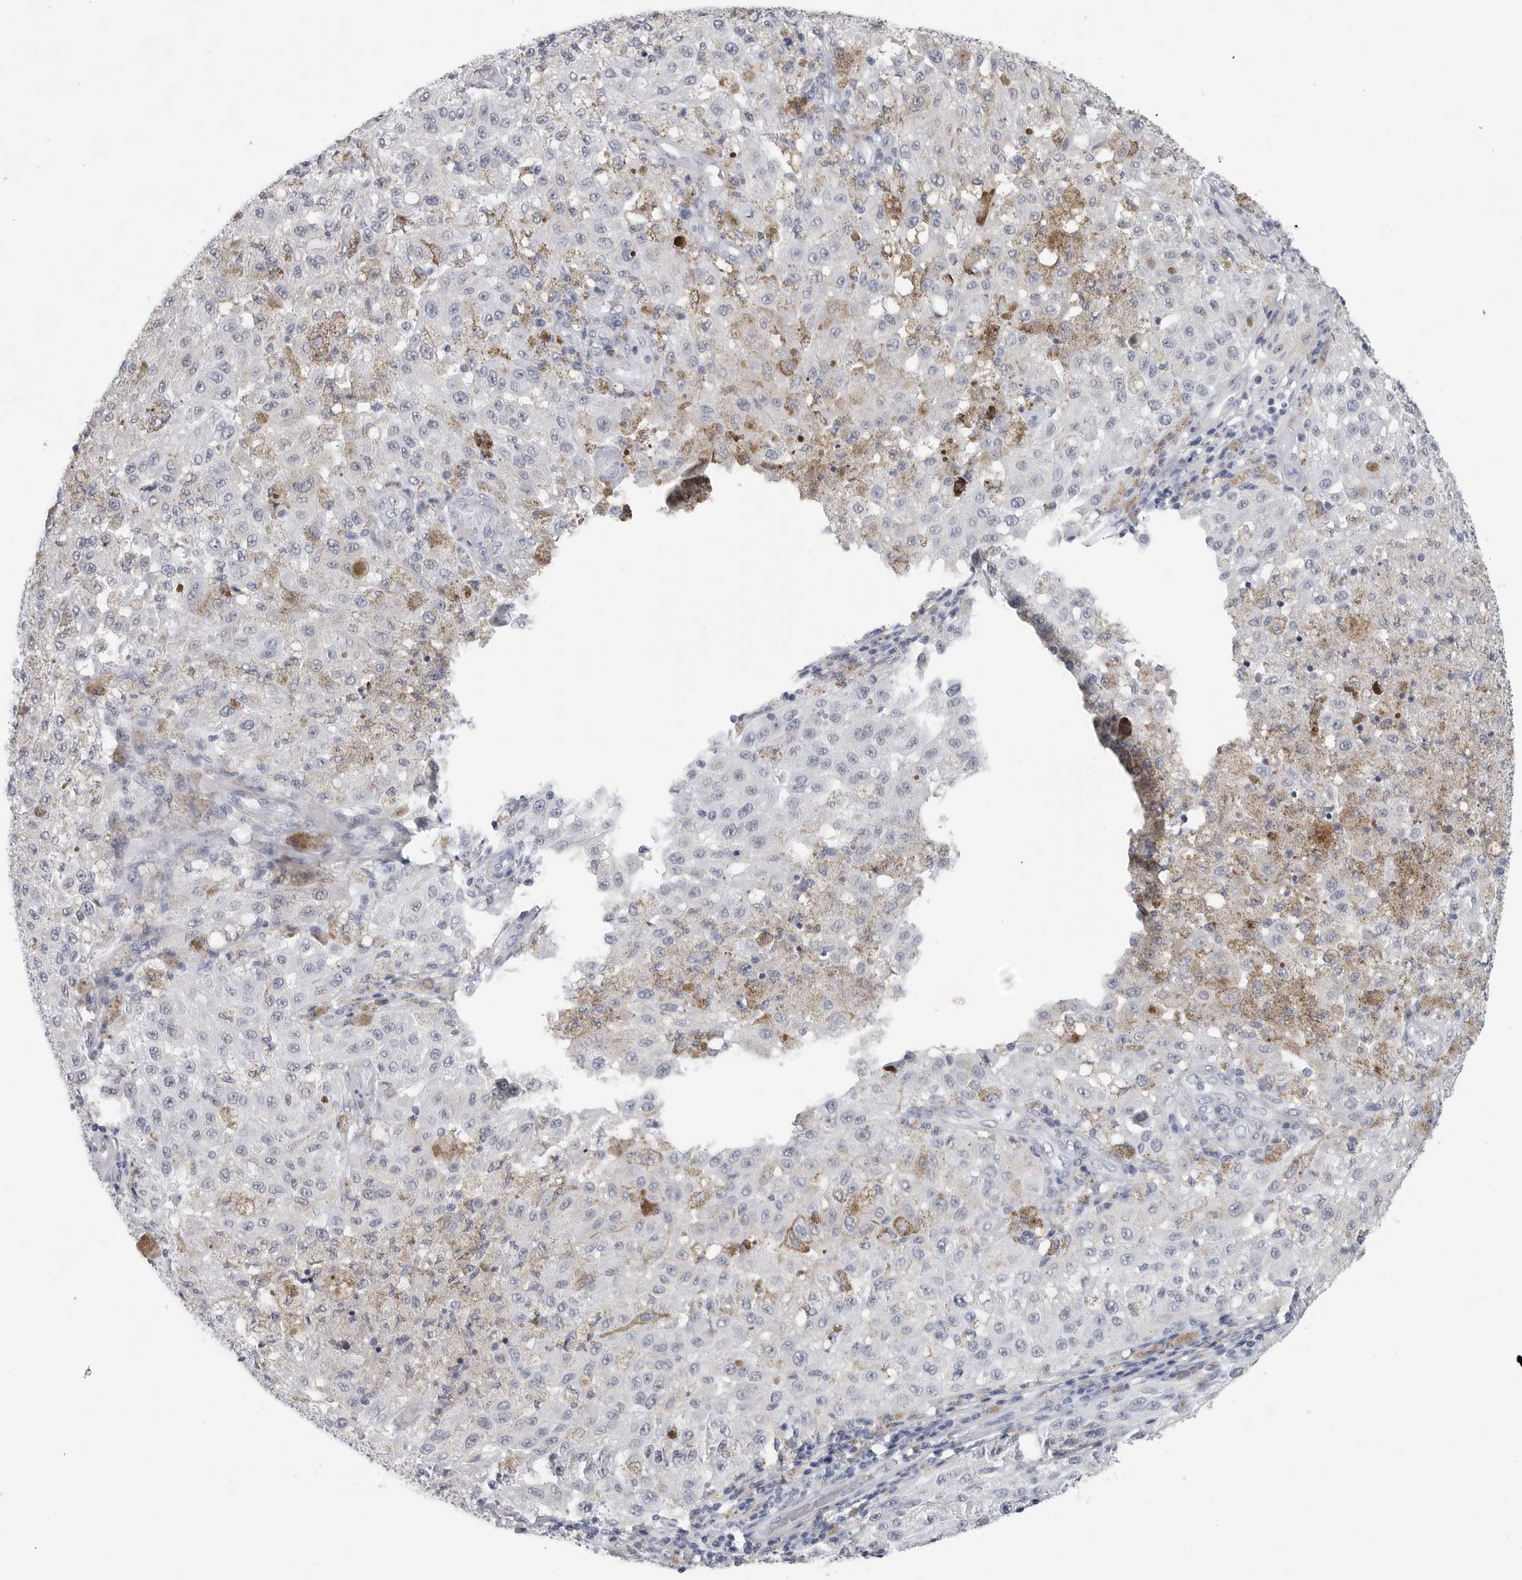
{"staining": {"intensity": "negative", "quantity": "none", "location": "none"}, "tissue": "melanoma", "cell_type": "Tumor cells", "image_type": "cancer", "snomed": [{"axis": "morphology", "description": "Malignant melanoma, NOS"}, {"axis": "topography", "description": "Skin"}], "caption": "Tumor cells are negative for protein expression in human melanoma. Nuclei are stained in blue.", "gene": "CSH1", "patient": {"sex": "female", "age": 64}}